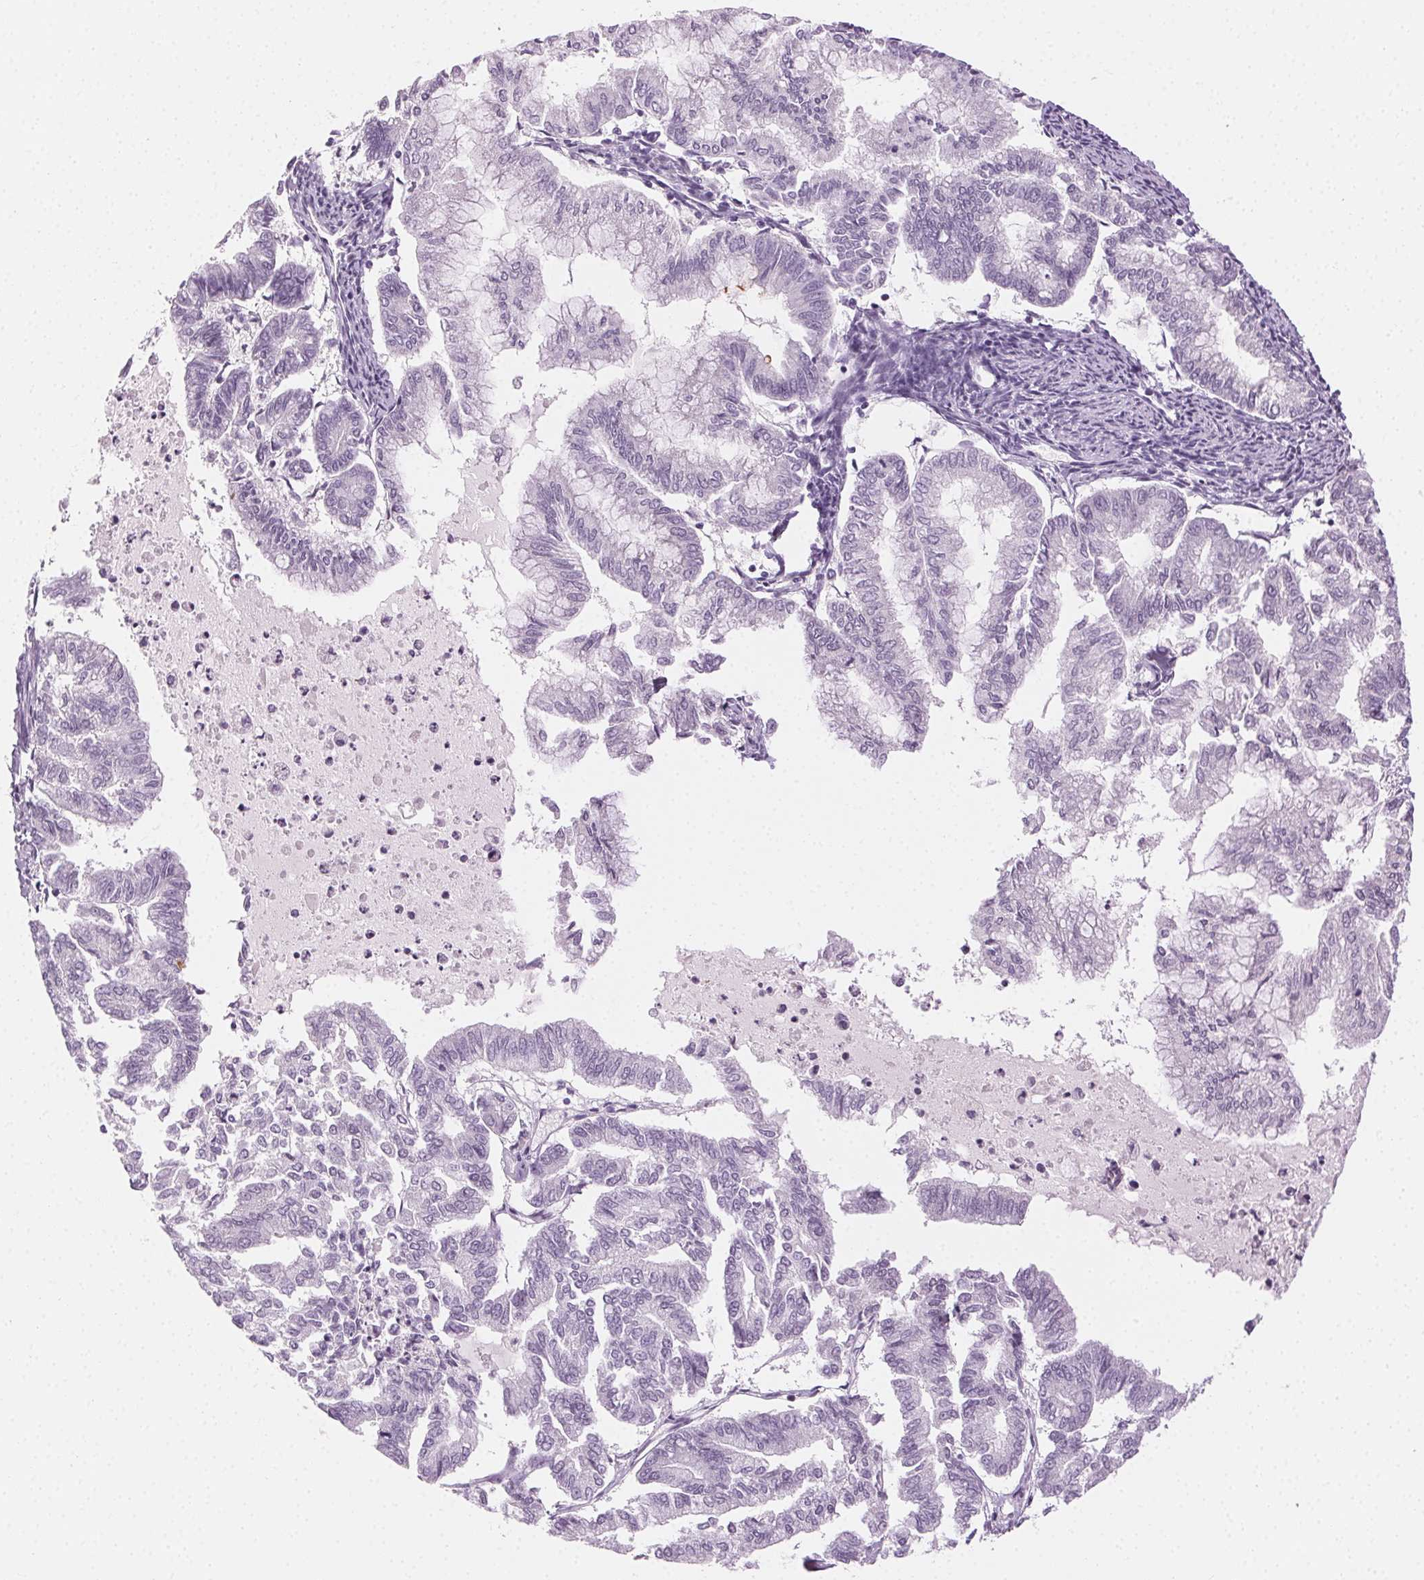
{"staining": {"intensity": "negative", "quantity": "none", "location": "none"}, "tissue": "endometrial cancer", "cell_type": "Tumor cells", "image_type": "cancer", "snomed": [{"axis": "morphology", "description": "Adenocarcinoma, NOS"}, {"axis": "topography", "description": "Endometrium"}], "caption": "A micrograph of human endometrial cancer (adenocarcinoma) is negative for staining in tumor cells. (DAB IHC visualized using brightfield microscopy, high magnification).", "gene": "AIF1L", "patient": {"sex": "female", "age": 79}}